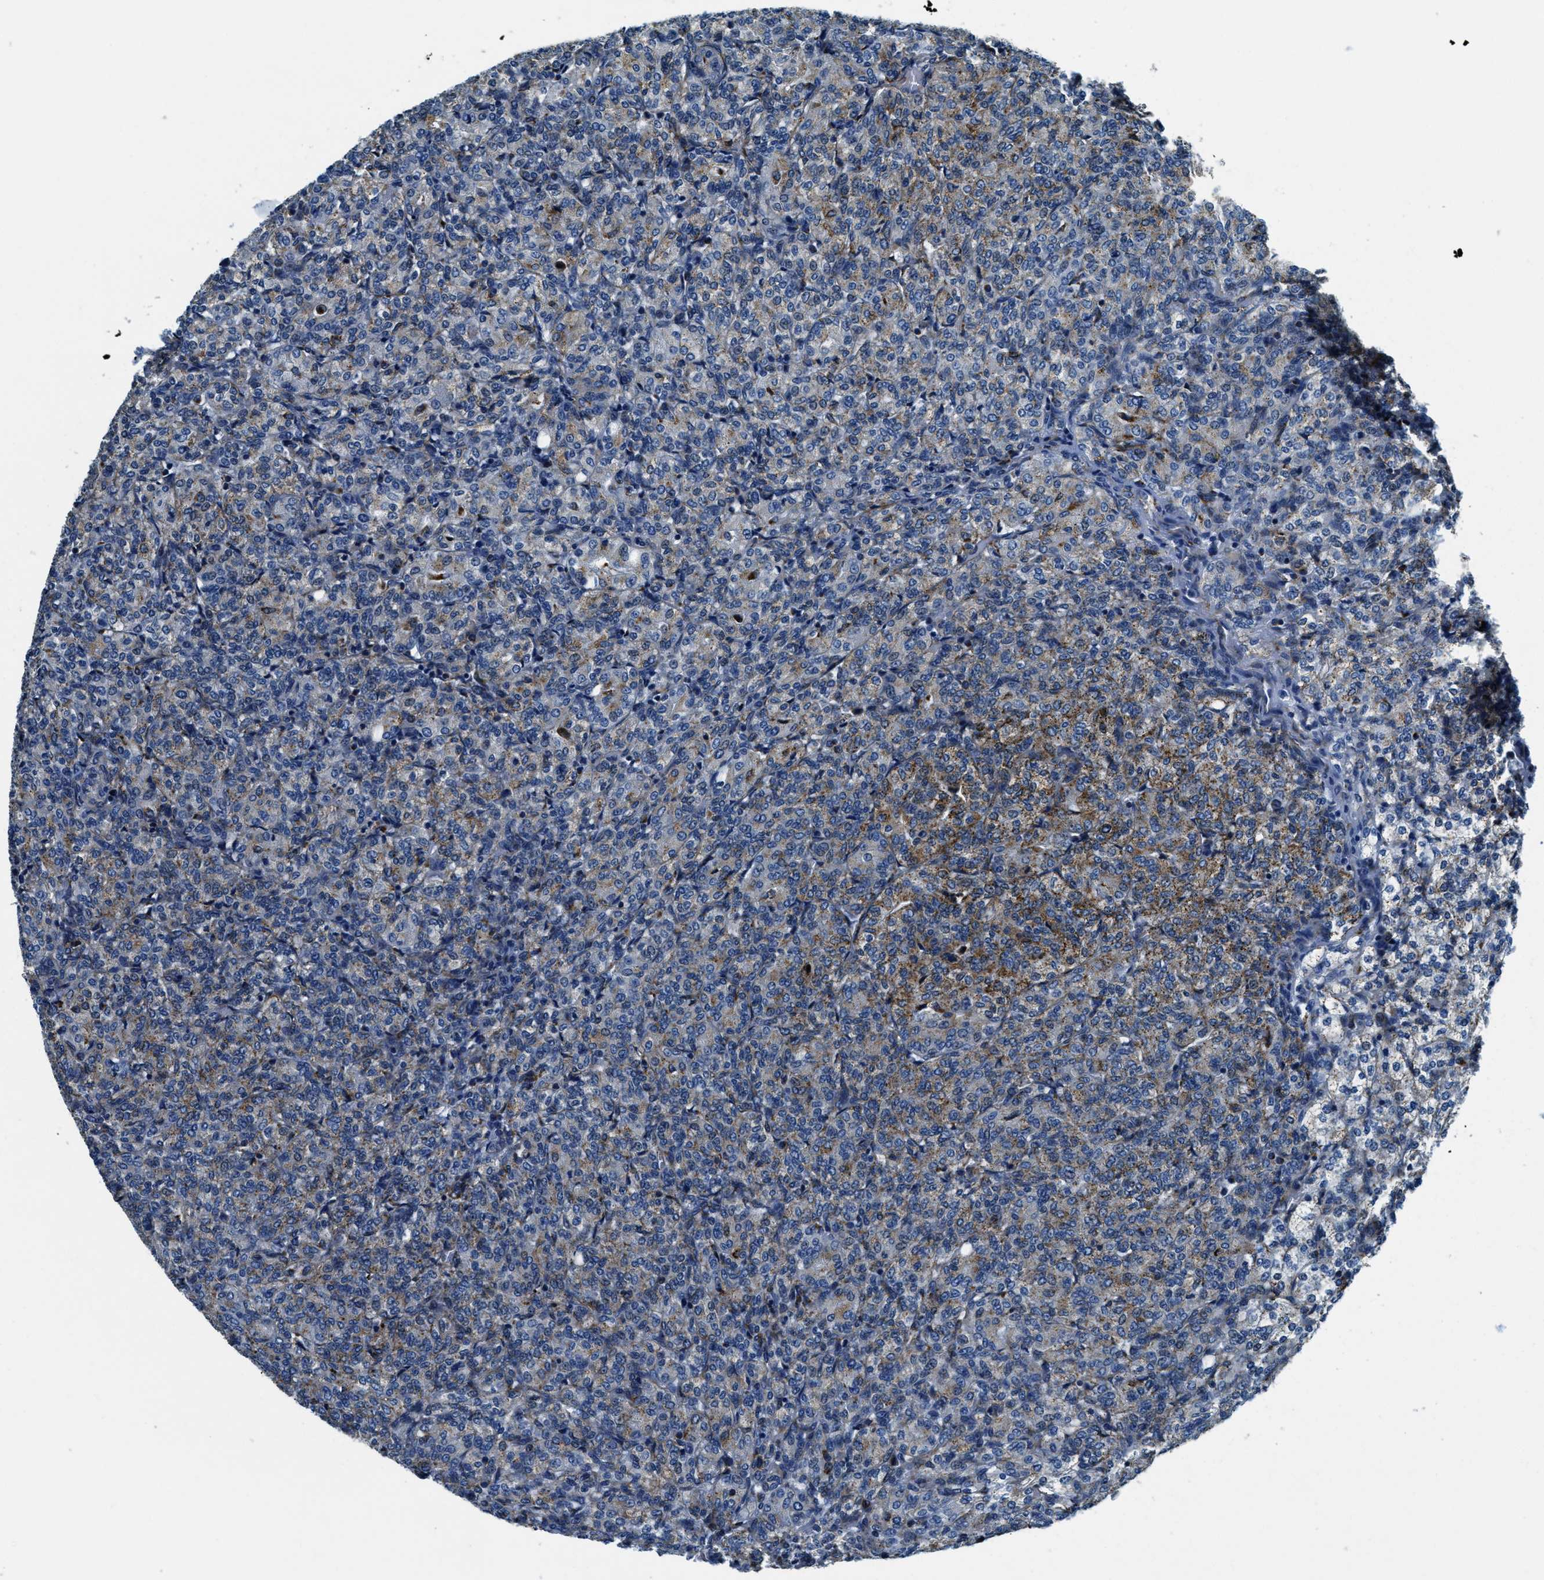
{"staining": {"intensity": "moderate", "quantity": "<25%", "location": "cytoplasmic/membranous"}, "tissue": "renal cancer", "cell_type": "Tumor cells", "image_type": "cancer", "snomed": [{"axis": "morphology", "description": "Adenocarcinoma, NOS"}, {"axis": "topography", "description": "Kidney"}], "caption": "The photomicrograph displays staining of renal adenocarcinoma, revealing moderate cytoplasmic/membranous protein positivity (brown color) within tumor cells.", "gene": "GNS", "patient": {"sex": "male", "age": 77}}